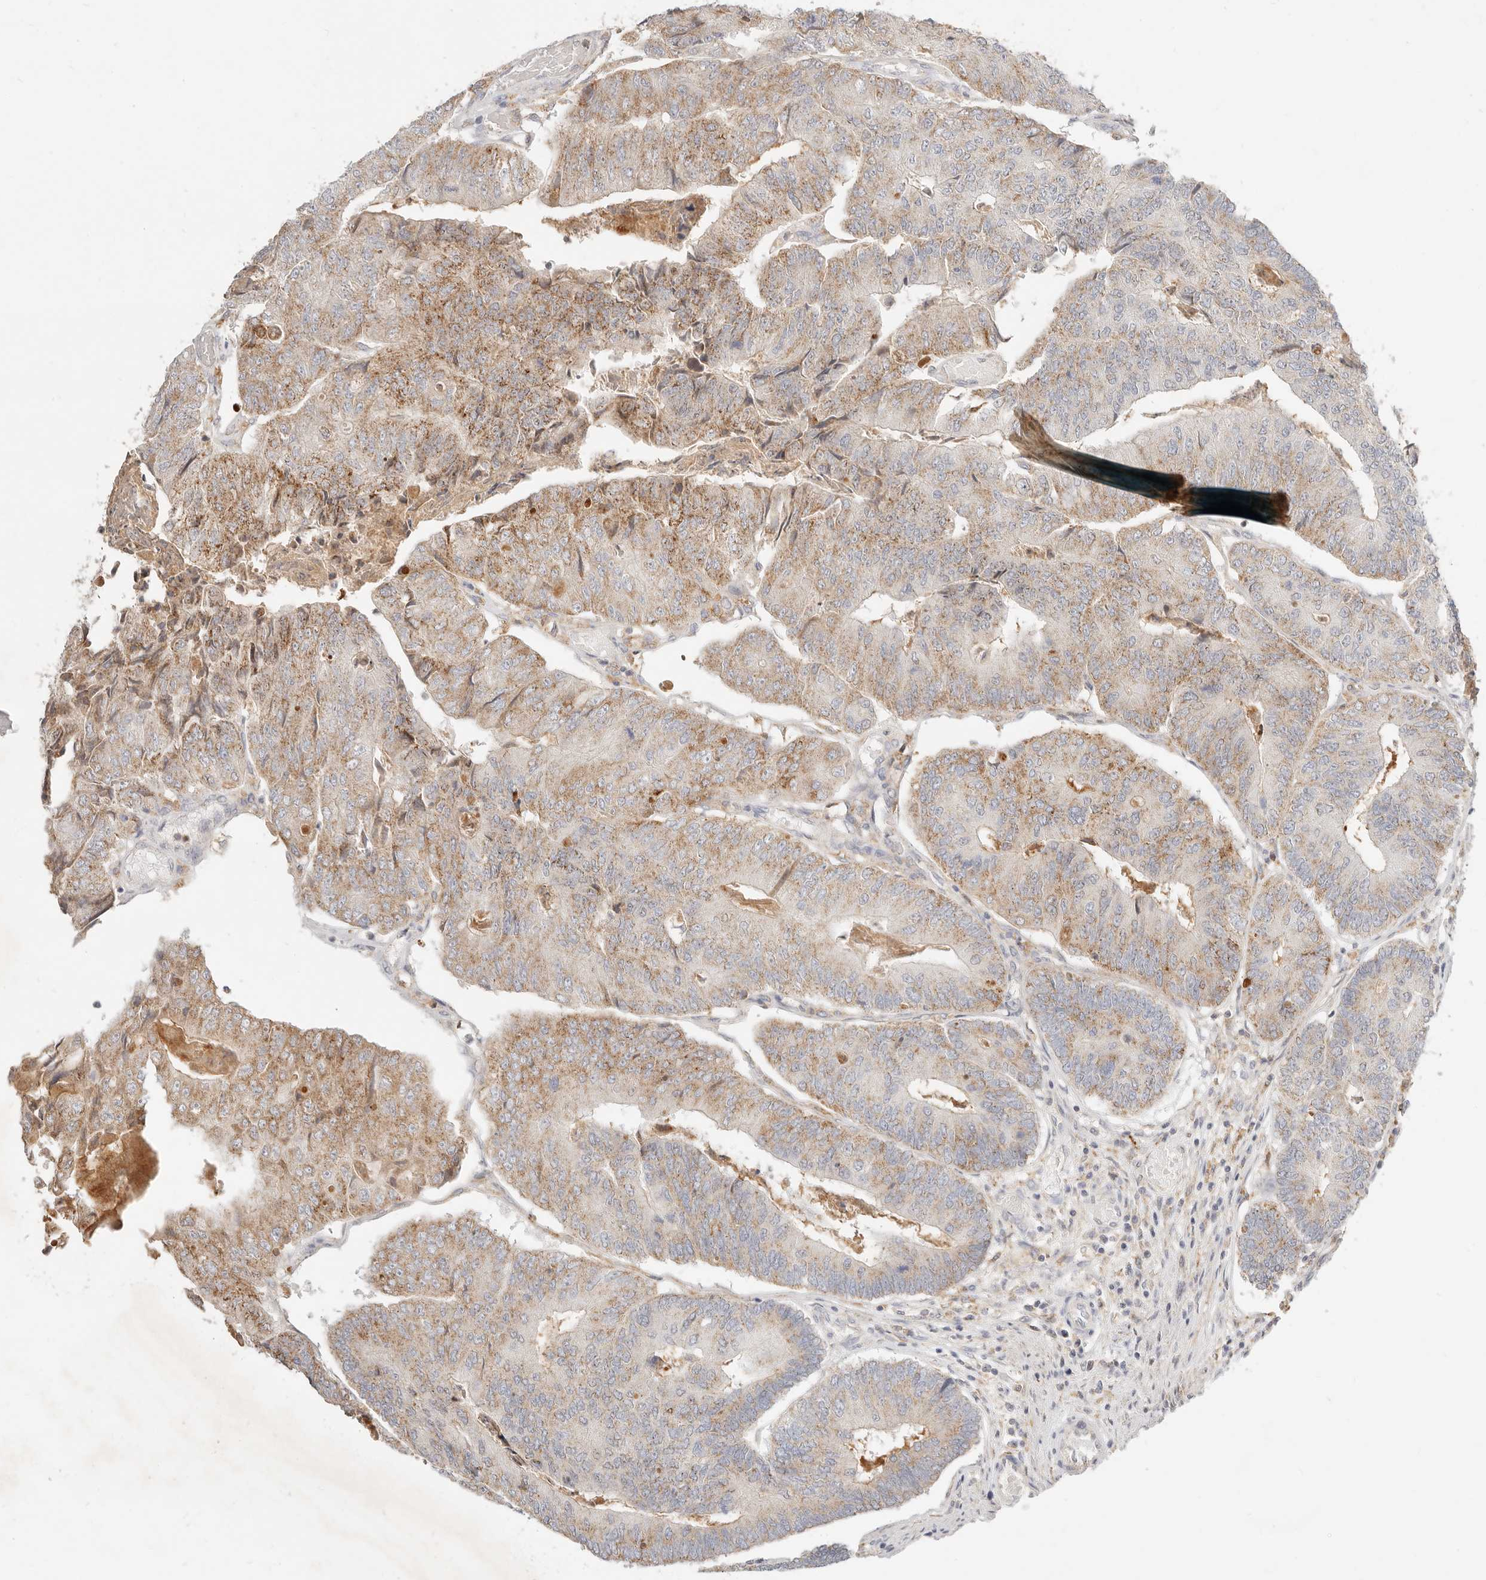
{"staining": {"intensity": "weak", "quantity": ">75%", "location": "cytoplasmic/membranous"}, "tissue": "colorectal cancer", "cell_type": "Tumor cells", "image_type": "cancer", "snomed": [{"axis": "morphology", "description": "Adenocarcinoma, NOS"}, {"axis": "topography", "description": "Colon"}], "caption": "An image of colorectal adenocarcinoma stained for a protein demonstrates weak cytoplasmic/membranous brown staining in tumor cells. The protein of interest is shown in brown color, while the nuclei are stained blue.", "gene": "ACOX1", "patient": {"sex": "female", "age": 67}}